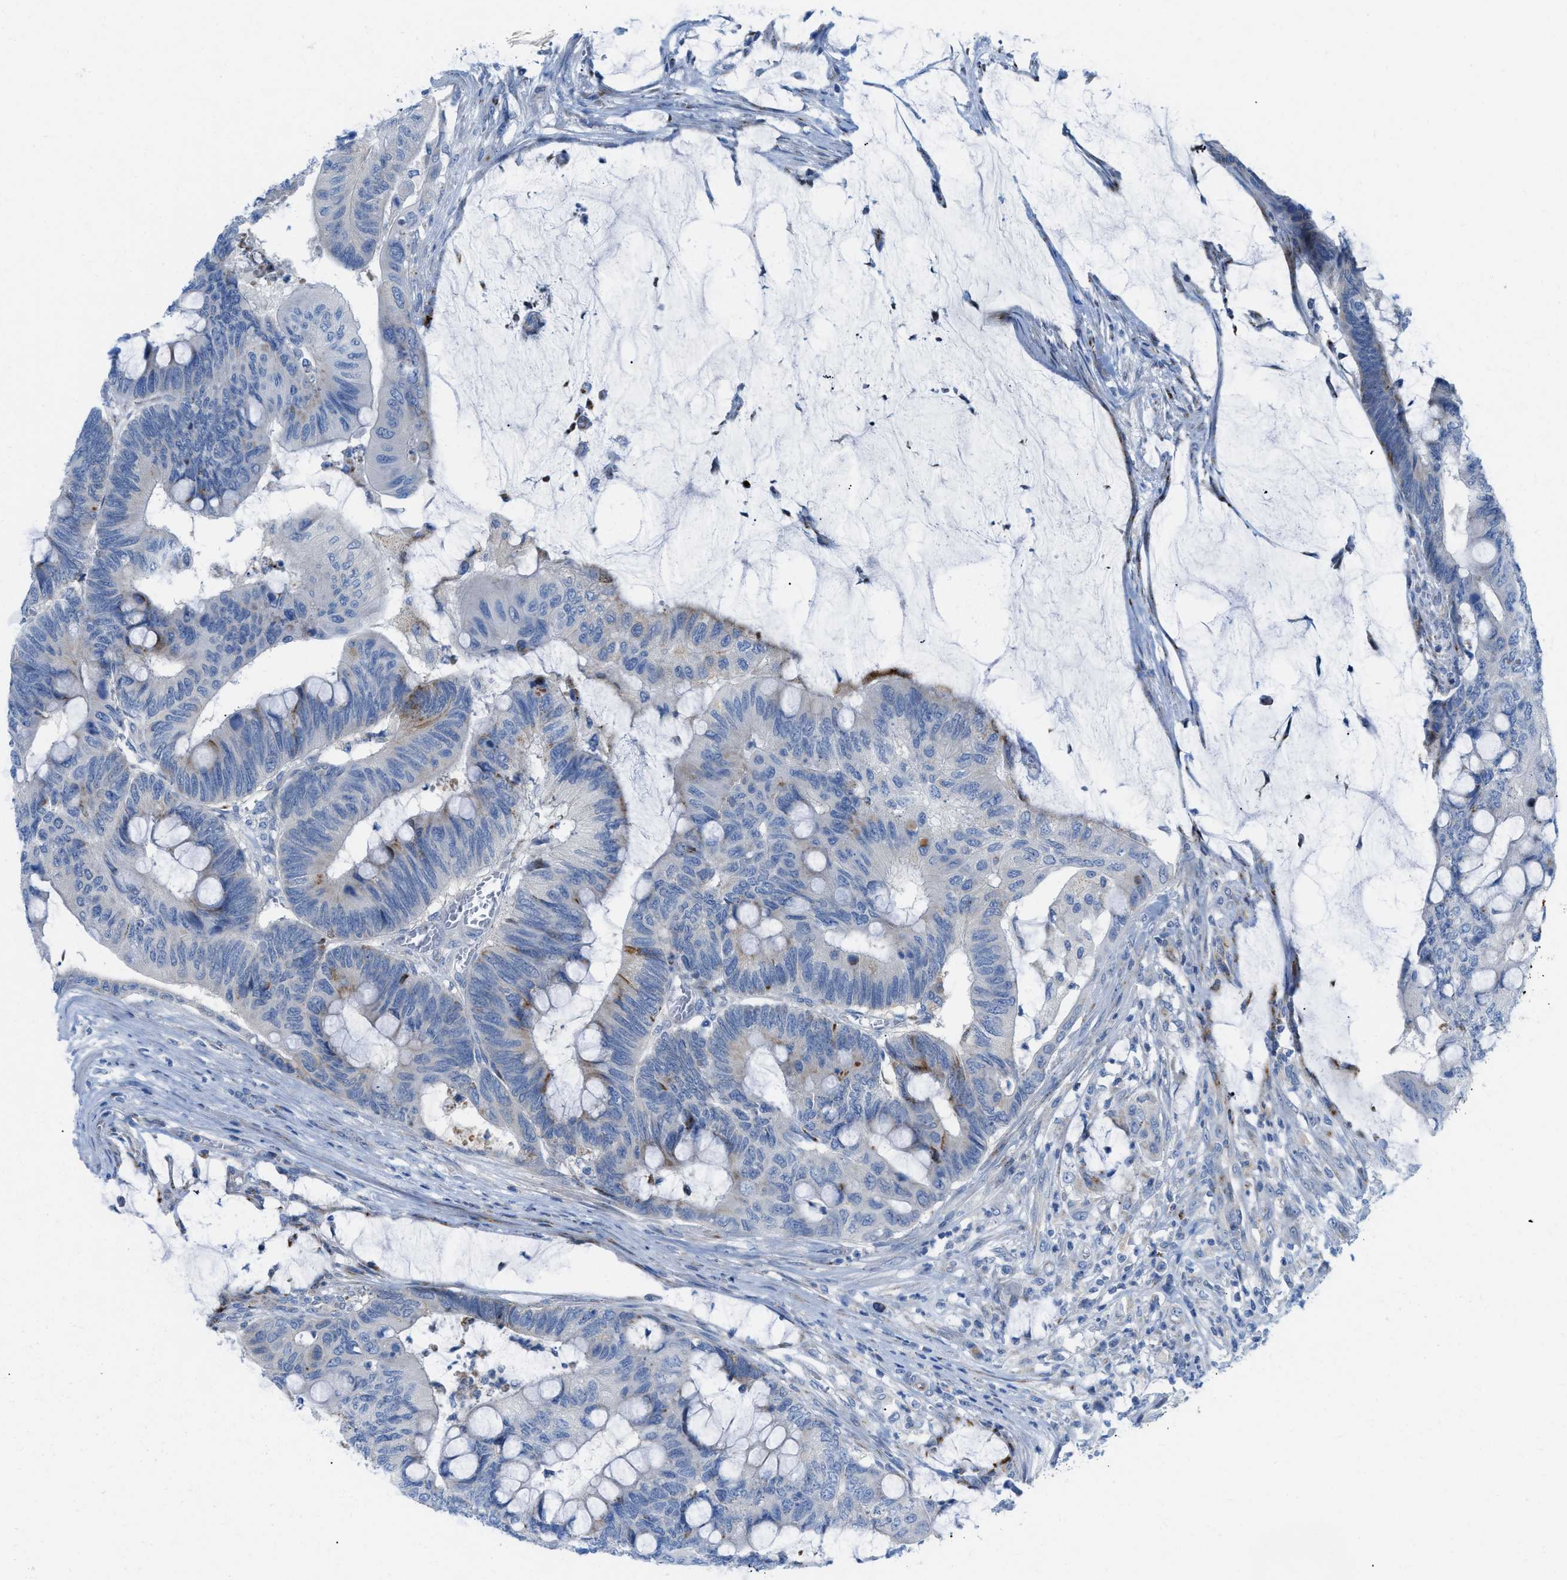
{"staining": {"intensity": "weak", "quantity": "<25%", "location": "cytoplasmic/membranous"}, "tissue": "colorectal cancer", "cell_type": "Tumor cells", "image_type": "cancer", "snomed": [{"axis": "morphology", "description": "Normal tissue, NOS"}, {"axis": "morphology", "description": "Adenocarcinoma, NOS"}, {"axis": "topography", "description": "Rectum"}], "caption": "A histopathology image of colorectal cancer (adenocarcinoma) stained for a protein displays no brown staining in tumor cells. Brightfield microscopy of immunohistochemistry stained with DAB (brown) and hematoxylin (blue), captured at high magnification.", "gene": "RBBP9", "patient": {"sex": "male", "age": 92}}